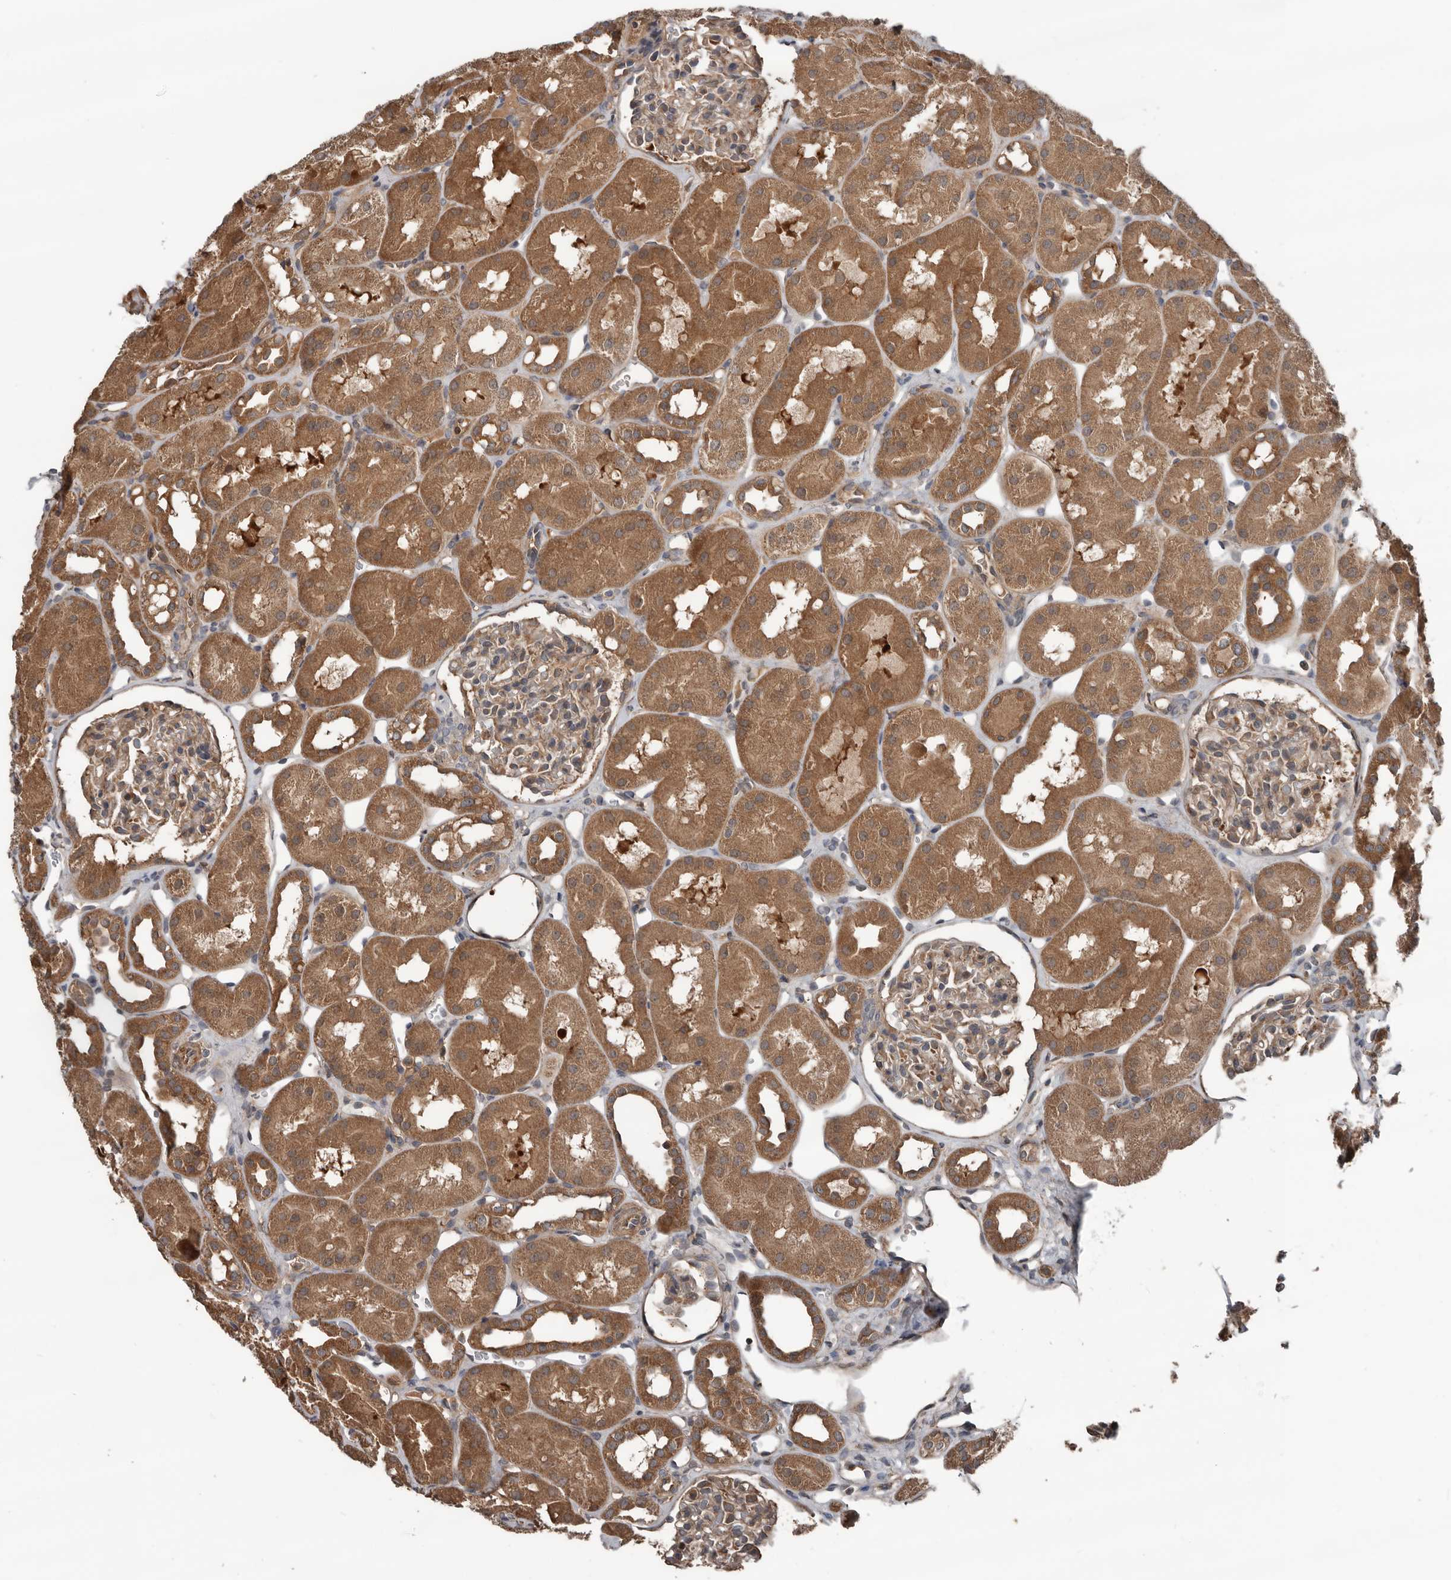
{"staining": {"intensity": "weak", "quantity": ">75%", "location": "cytoplasmic/membranous"}, "tissue": "kidney", "cell_type": "Cells in glomeruli", "image_type": "normal", "snomed": [{"axis": "morphology", "description": "Normal tissue, NOS"}, {"axis": "topography", "description": "Kidney"}], "caption": "This histopathology image exhibits IHC staining of normal human kidney, with low weak cytoplasmic/membranous staining in approximately >75% of cells in glomeruli.", "gene": "DNAJB4", "patient": {"sex": "male", "age": 16}}